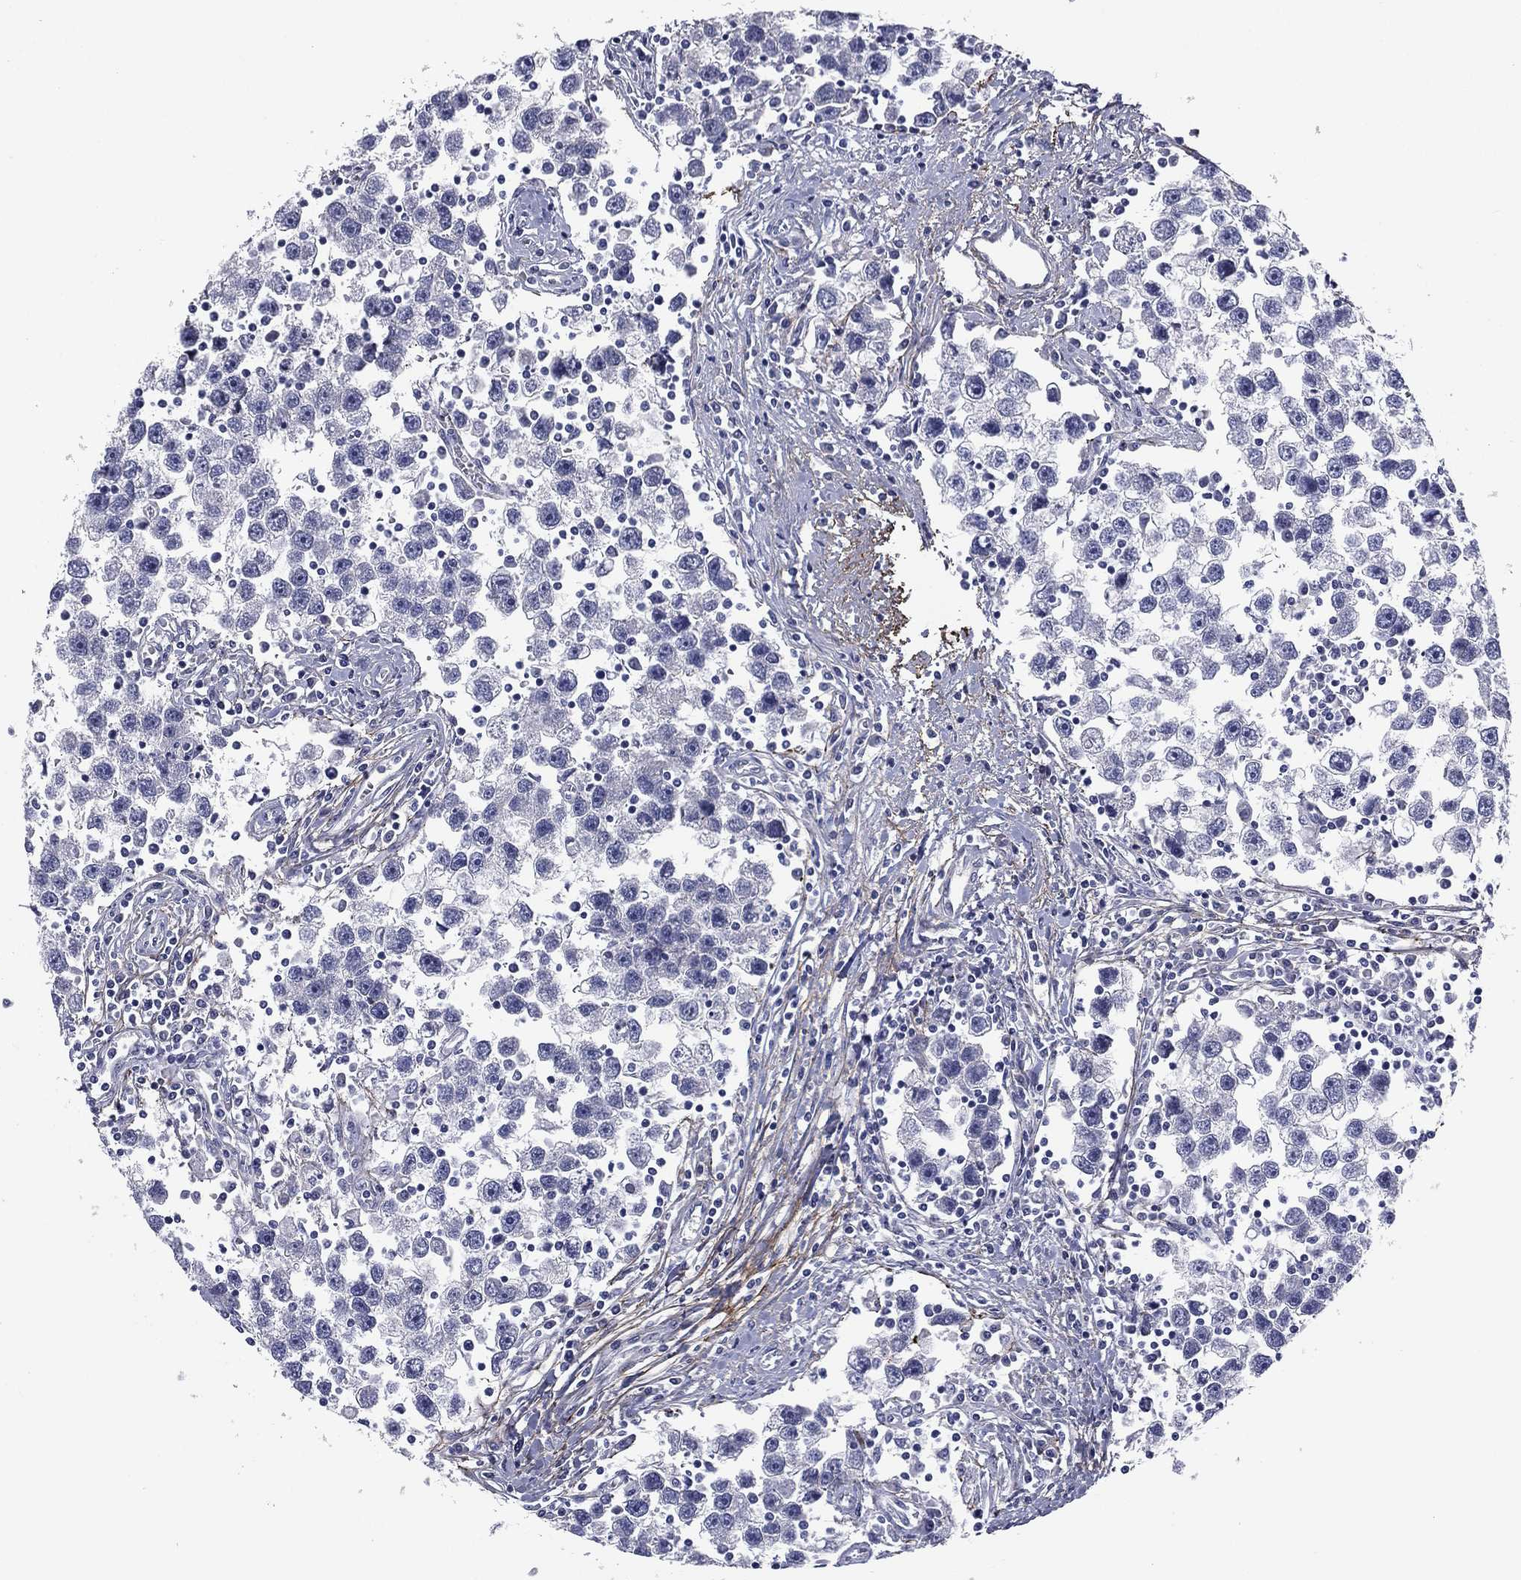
{"staining": {"intensity": "negative", "quantity": "none", "location": "none"}, "tissue": "testis cancer", "cell_type": "Tumor cells", "image_type": "cancer", "snomed": [{"axis": "morphology", "description": "Seminoma, NOS"}, {"axis": "topography", "description": "Testis"}], "caption": "This histopathology image is of seminoma (testis) stained with immunohistochemistry to label a protein in brown with the nuclei are counter-stained blue. There is no positivity in tumor cells. (DAB (3,3'-diaminobenzidine) immunohistochemistry, high magnification).", "gene": "REXO5", "patient": {"sex": "male", "age": 30}}